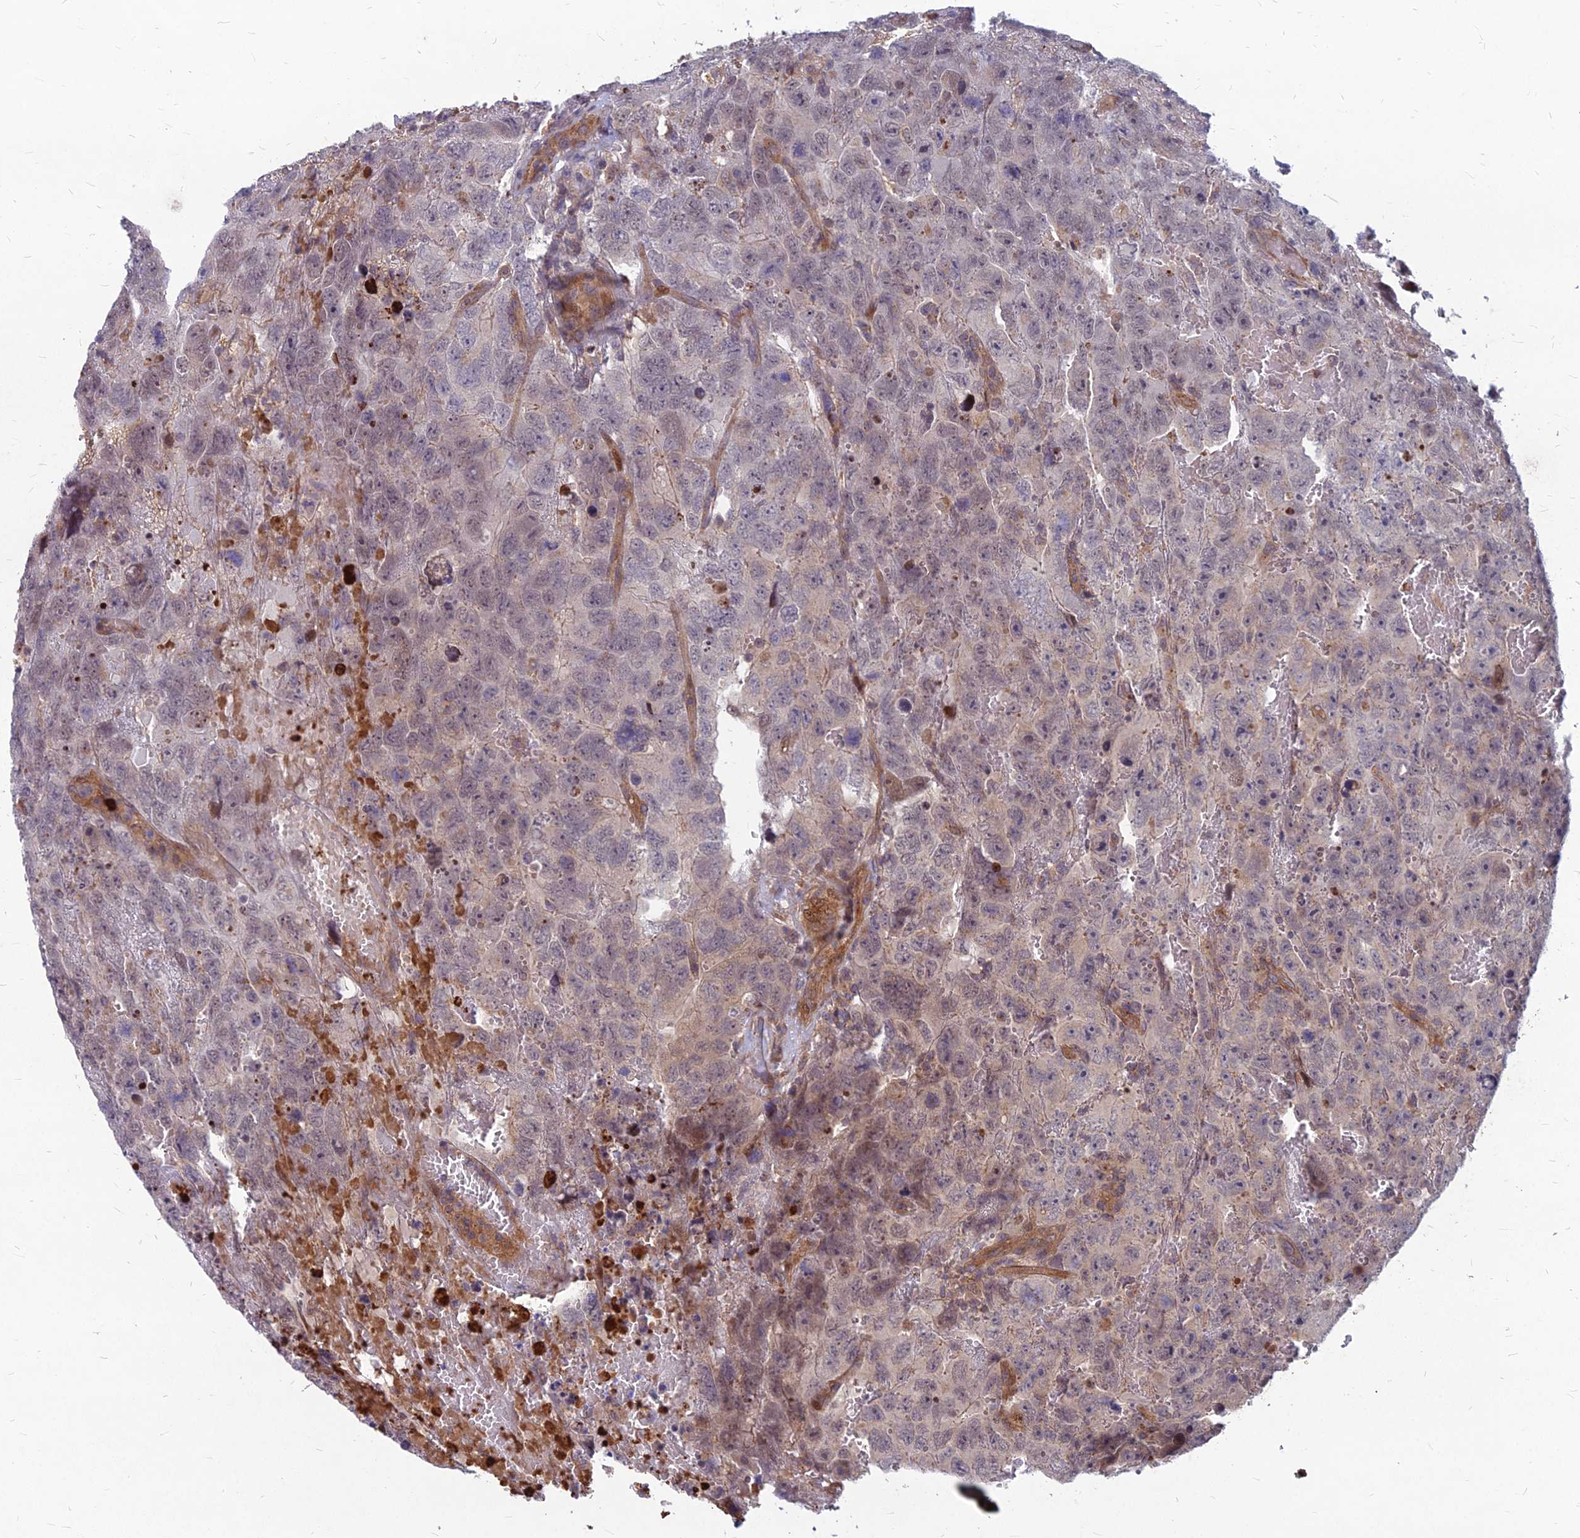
{"staining": {"intensity": "negative", "quantity": "none", "location": "none"}, "tissue": "testis cancer", "cell_type": "Tumor cells", "image_type": "cancer", "snomed": [{"axis": "morphology", "description": "Carcinoma, Embryonal, NOS"}, {"axis": "topography", "description": "Testis"}], "caption": "The image demonstrates no staining of tumor cells in testis cancer (embryonal carcinoma).", "gene": "MFSD8", "patient": {"sex": "male", "age": 45}}